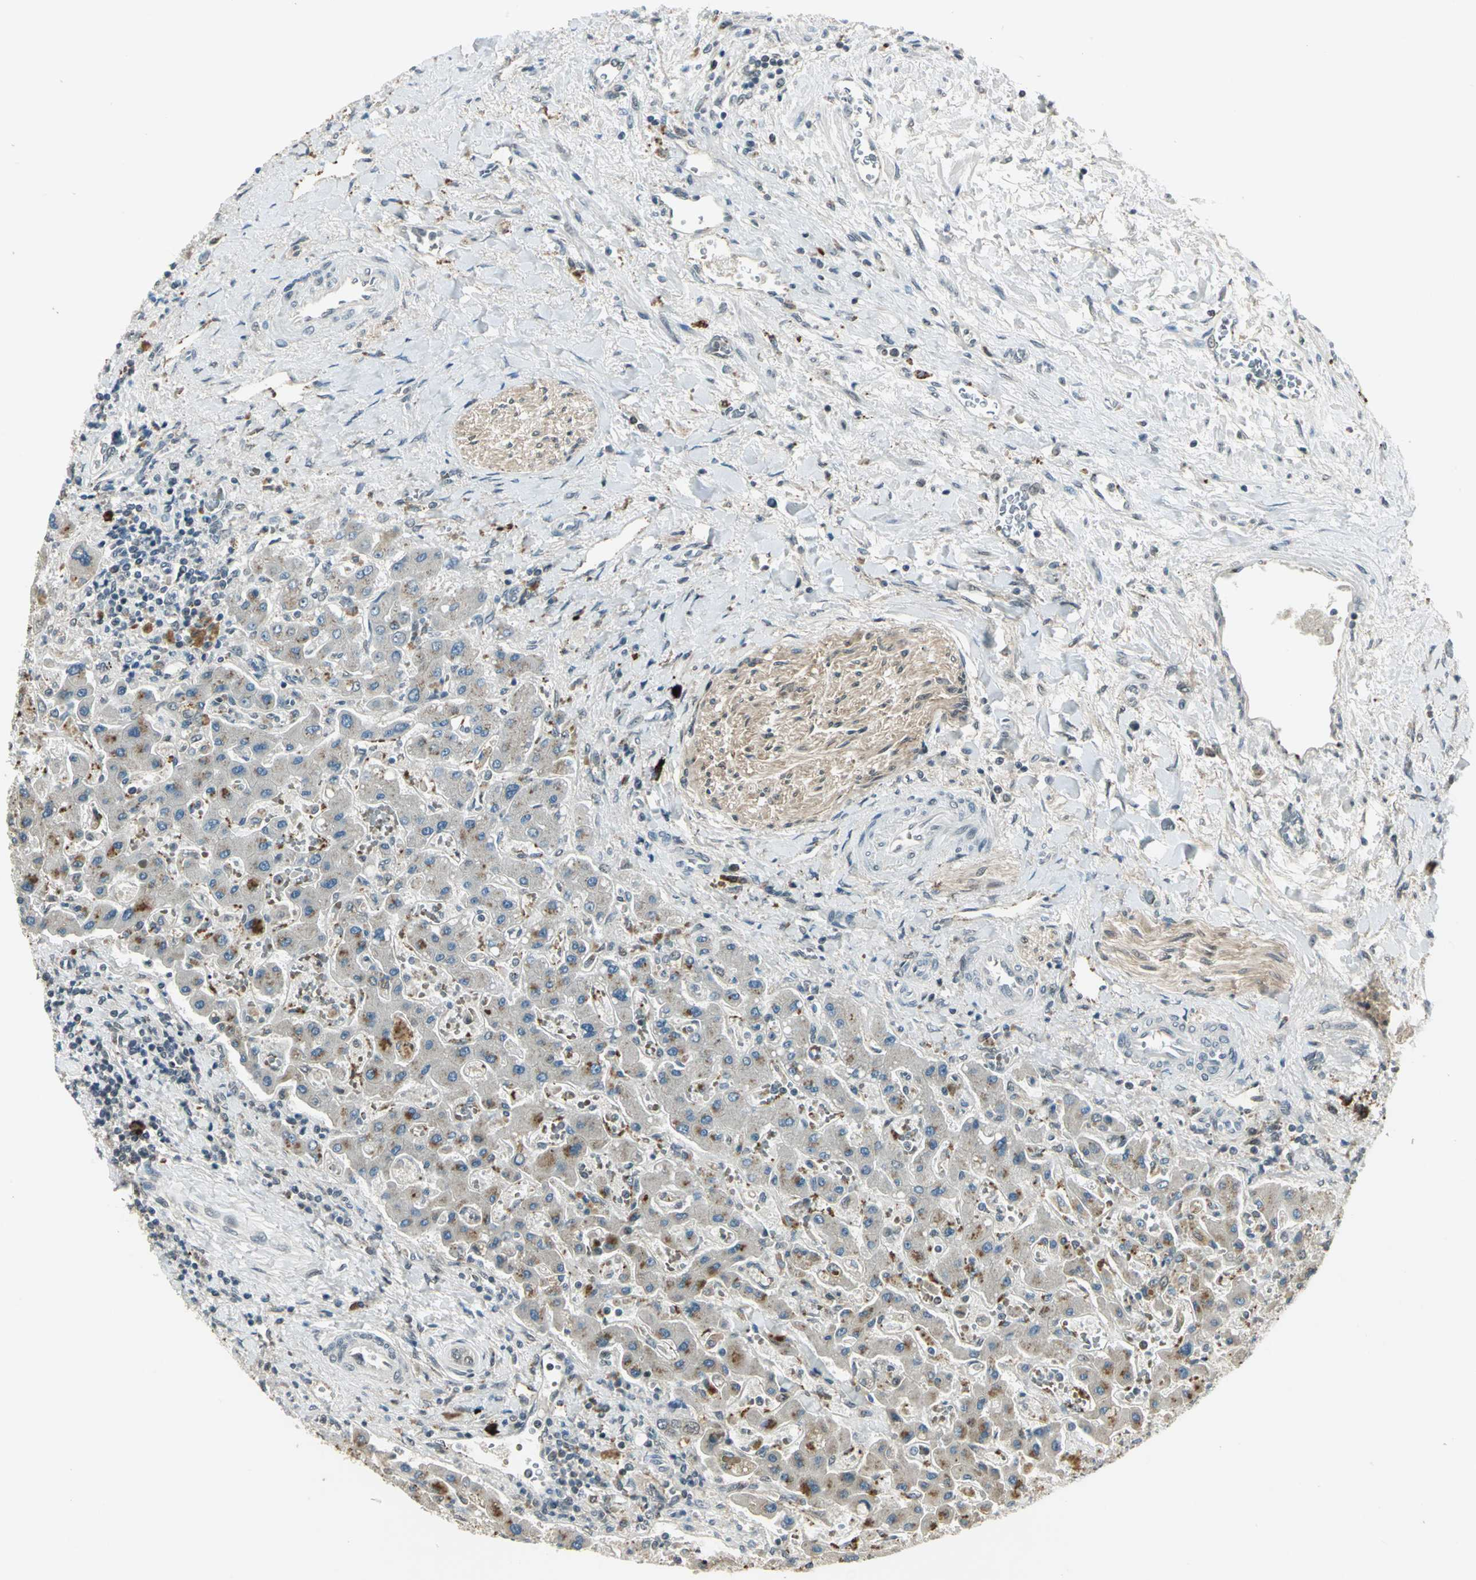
{"staining": {"intensity": "weak", "quantity": "25%-75%", "location": "cytoplasmic/membranous"}, "tissue": "liver cancer", "cell_type": "Tumor cells", "image_type": "cancer", "snomed": [{"axis": "morphology", "description": "Cholangiocarcinoma"}, {"axis": "topography", "description": "Liver"}], "caption": "The immunohistochemical stain labels weak cytoplasmic/membranous positivity in tumor cells of cholangiocarcinoma (liver) tissue.", "gene": "RAD17", "patient": {"sex": "male", "age": 50}}